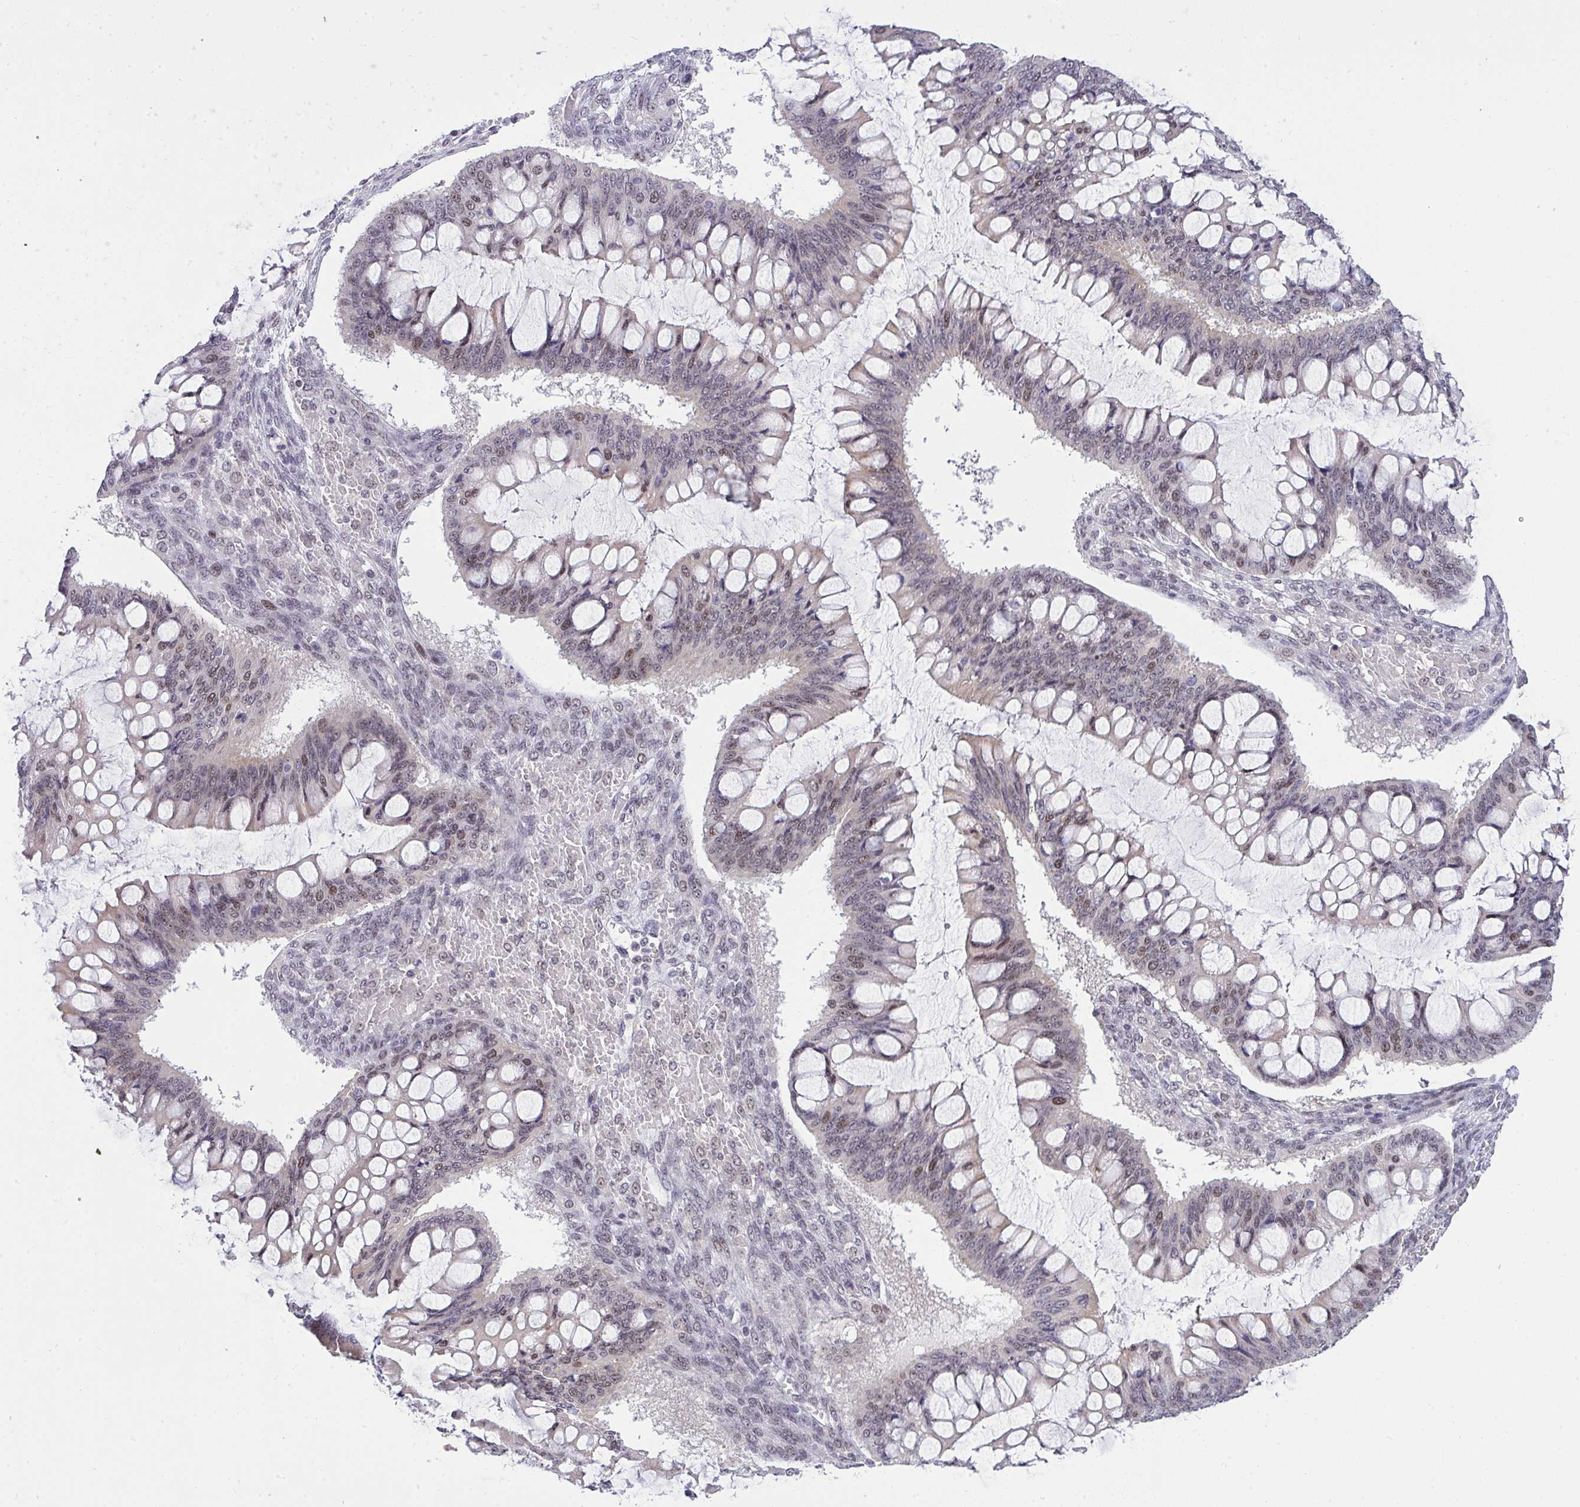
{"staining": {"intensity": "negative", "quantity": "none", "location": "none"}, "tissue": "ovarian cancer", "cell_type": "Tumor cells", "image_type": "cancer", "snomed": [{"axis": "morphology", "description": "Cystadenocarcinoma, mucinous, NOS"}, {"axis": "topography", "description": "Ovary"}], "caption": "Protein analysis of ovarian cancer displays no significant staining in tumor cells.", "gene": "RFC4", "patient": {"sex": "female", "age": 73}}